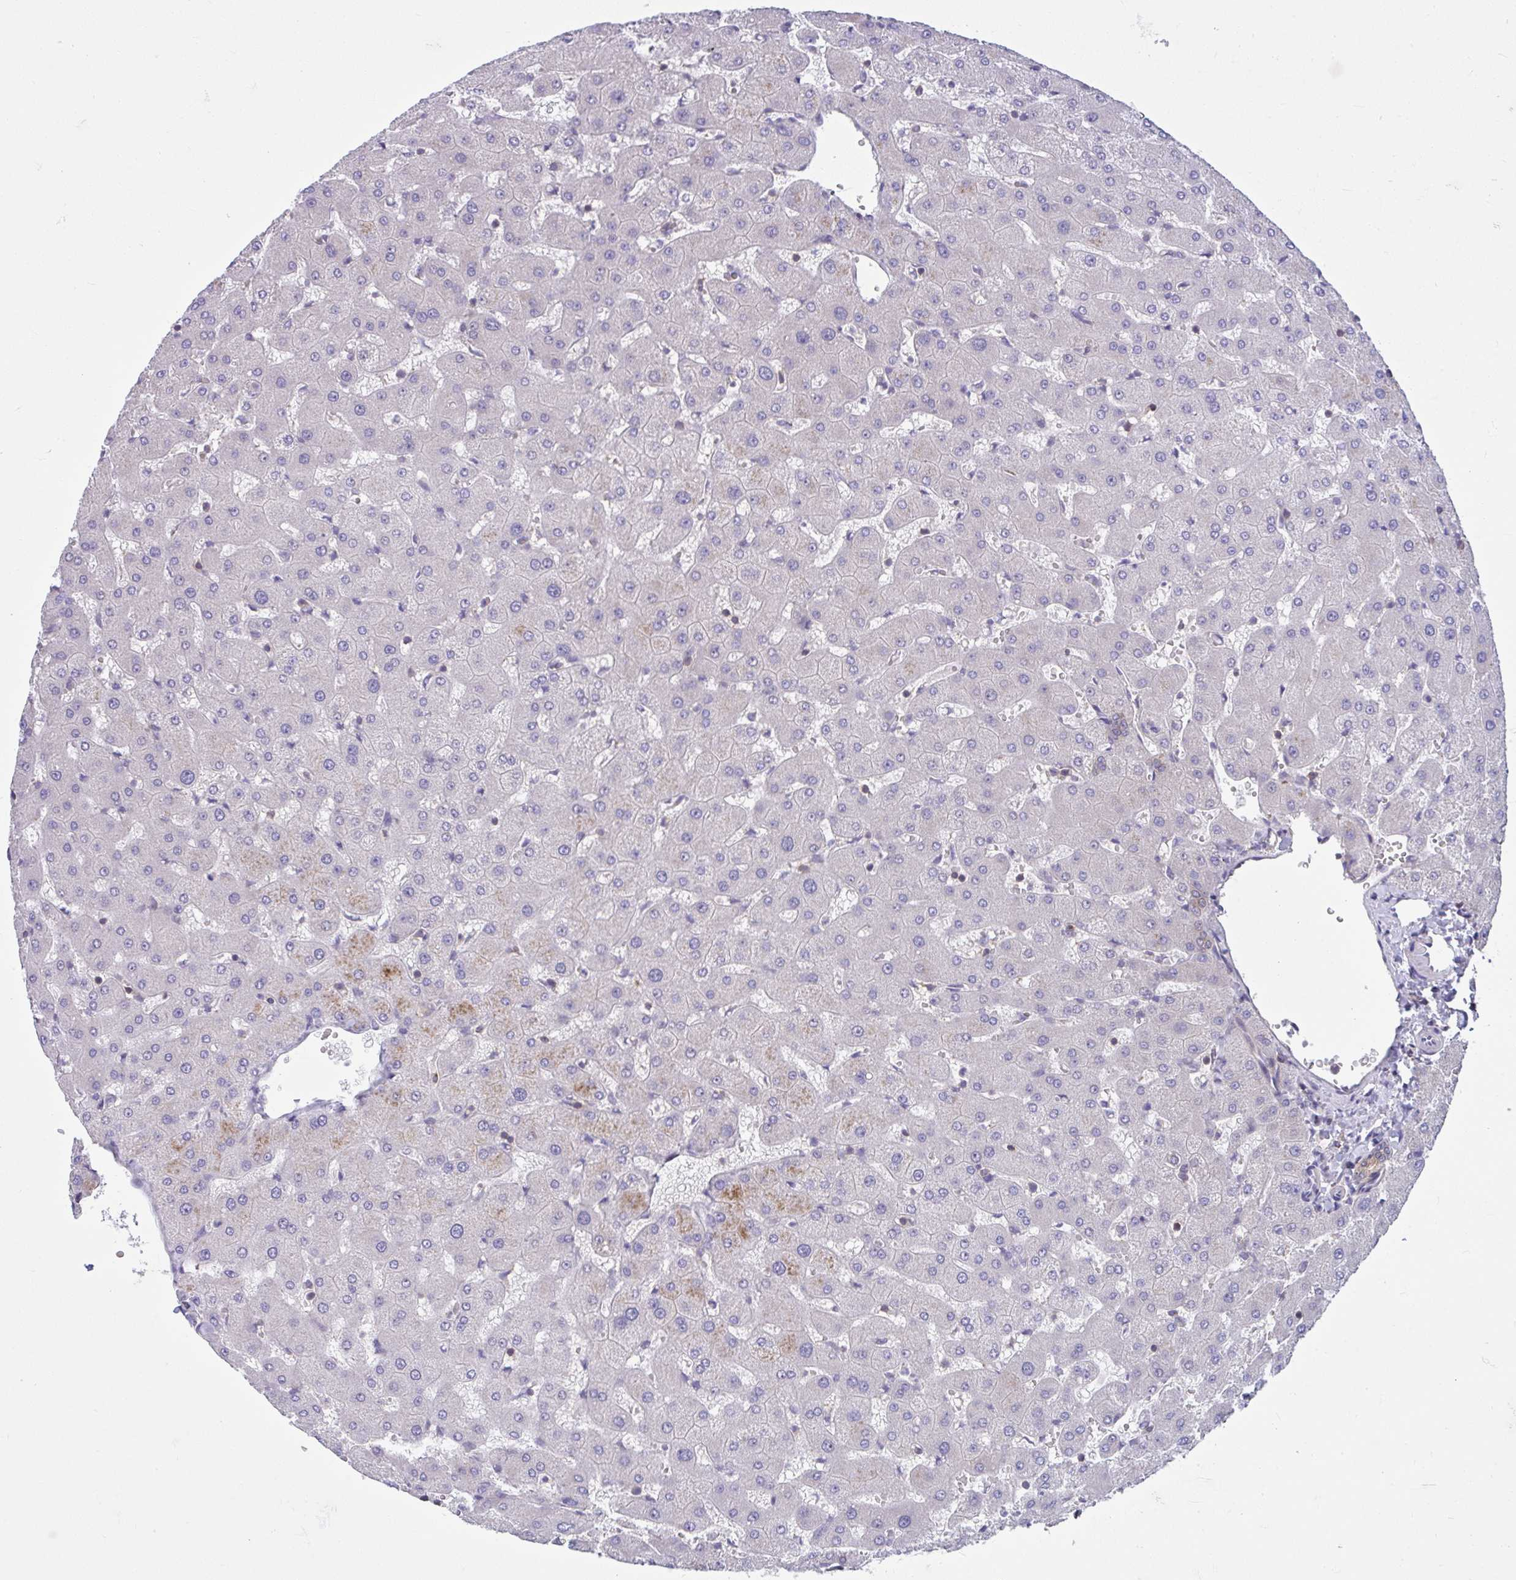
{"staining": {"intensity": "weak", "quantity": ">75%", "location": "cytoplasmic/membranous"}, "tissue": "liver", "cell_type": "Cholangiocytes", "image_type": "normal", "snomed": [{"axis": "morphology", "description": "Normal tissue, NOS"}, {"axis": "topography", "description": "Liver"}], "caption": "A brown stain highlights weak cytoplasmic/membranous expression of a protein in cholangiocytes of benign liver. (IHC, brightfield microscopy, high magnification).", "gene": "PCDHB7", "patient": {"sex": "female", "age": 63}}